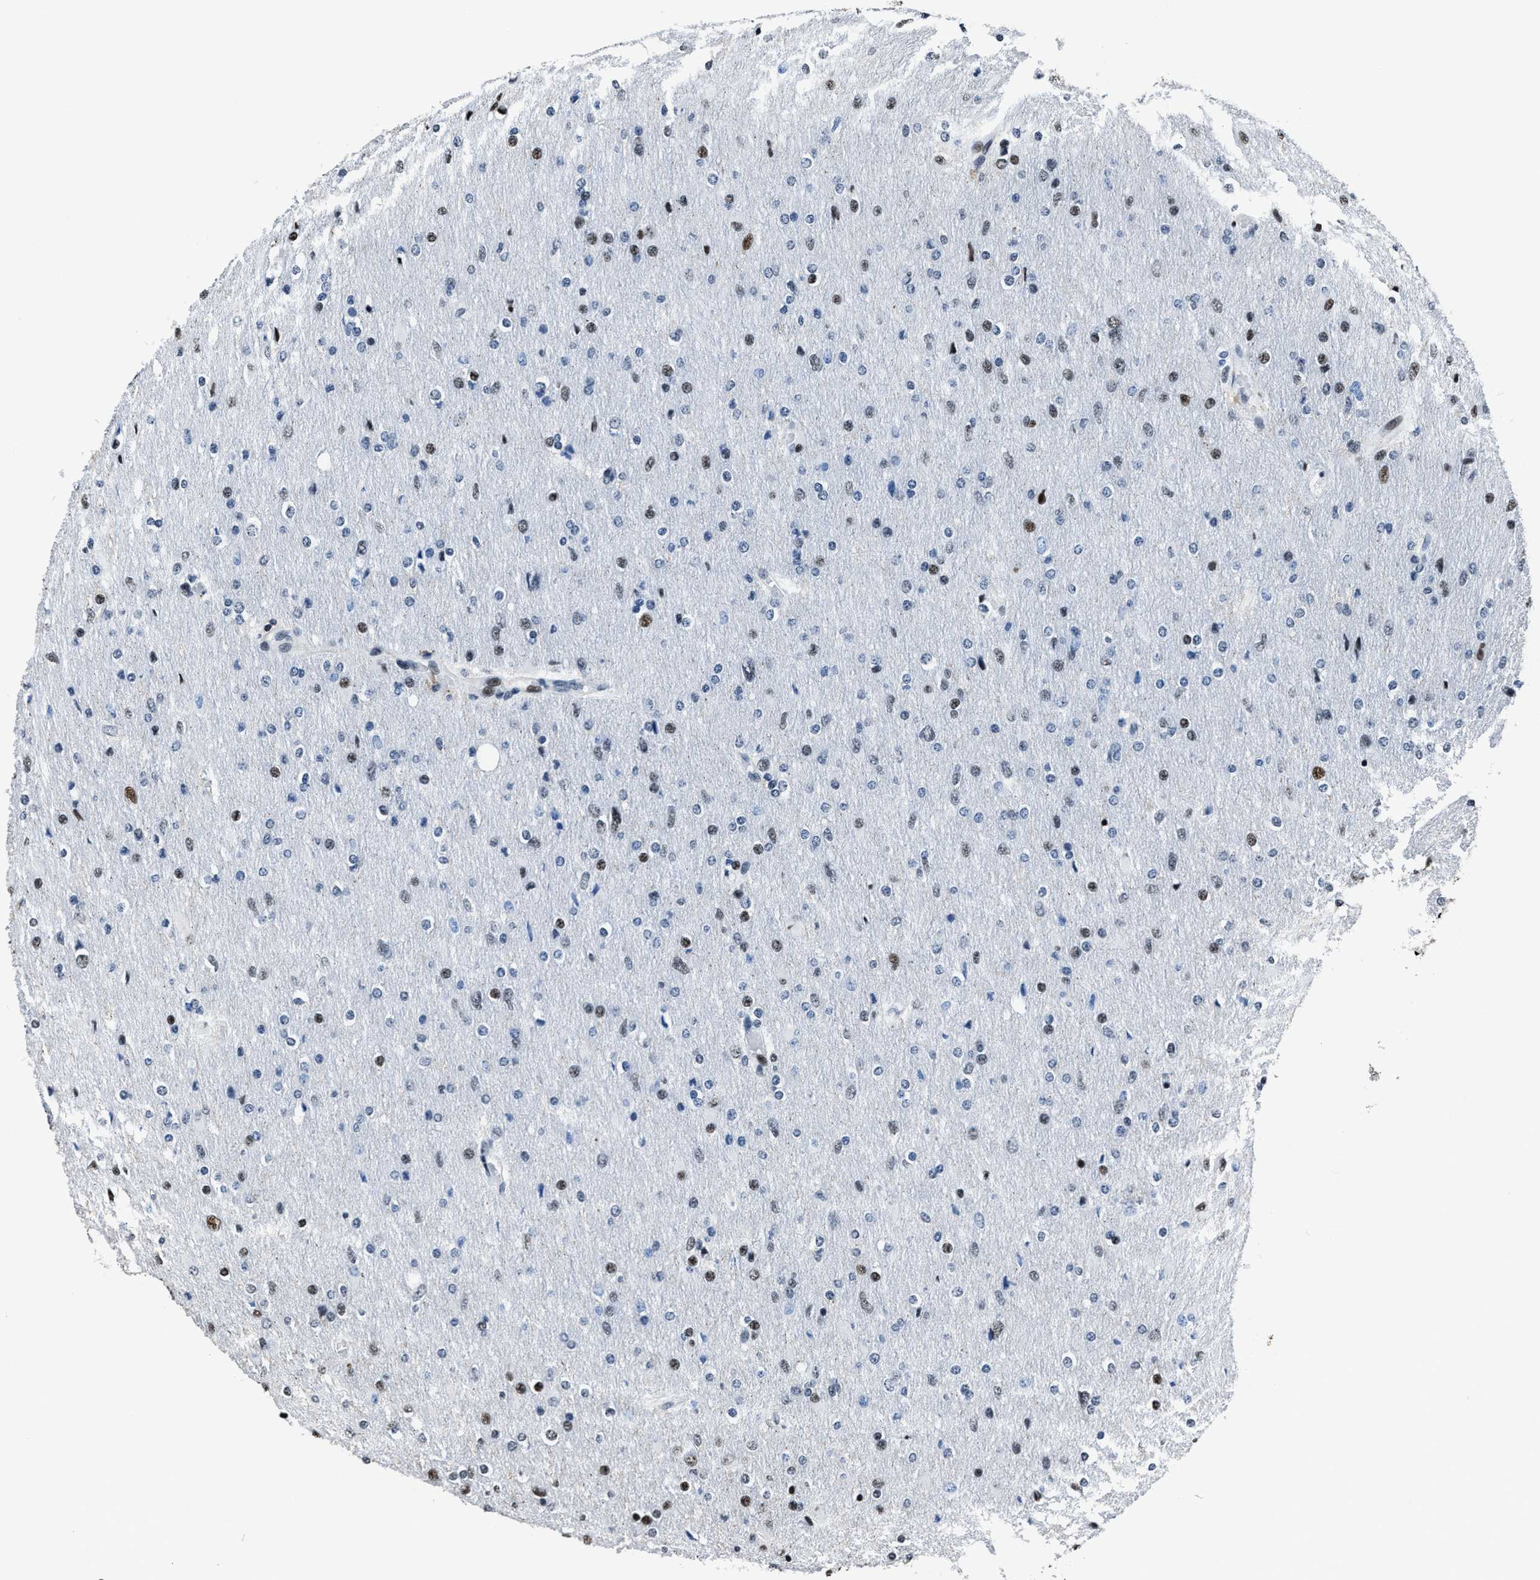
{"staining": {"intensity": "moderate", "quantity": "<25%", "location": "nuclear"}, "tissue": "glioma", "cell_type": "Tumor cells", "image_type": "cancer", "snomed": [{"axis": "morphology", "description": "Glioma, malignant, High grade"}, {"axis": "topography", "description": "Cerebral cortex"}], "caption": "The immunohistochemical stain labels moderate nuclear positivity in tumor cells of glioma tissue.", "gene": "PPIE", "patient": {"sex": "female", "age": 36}}